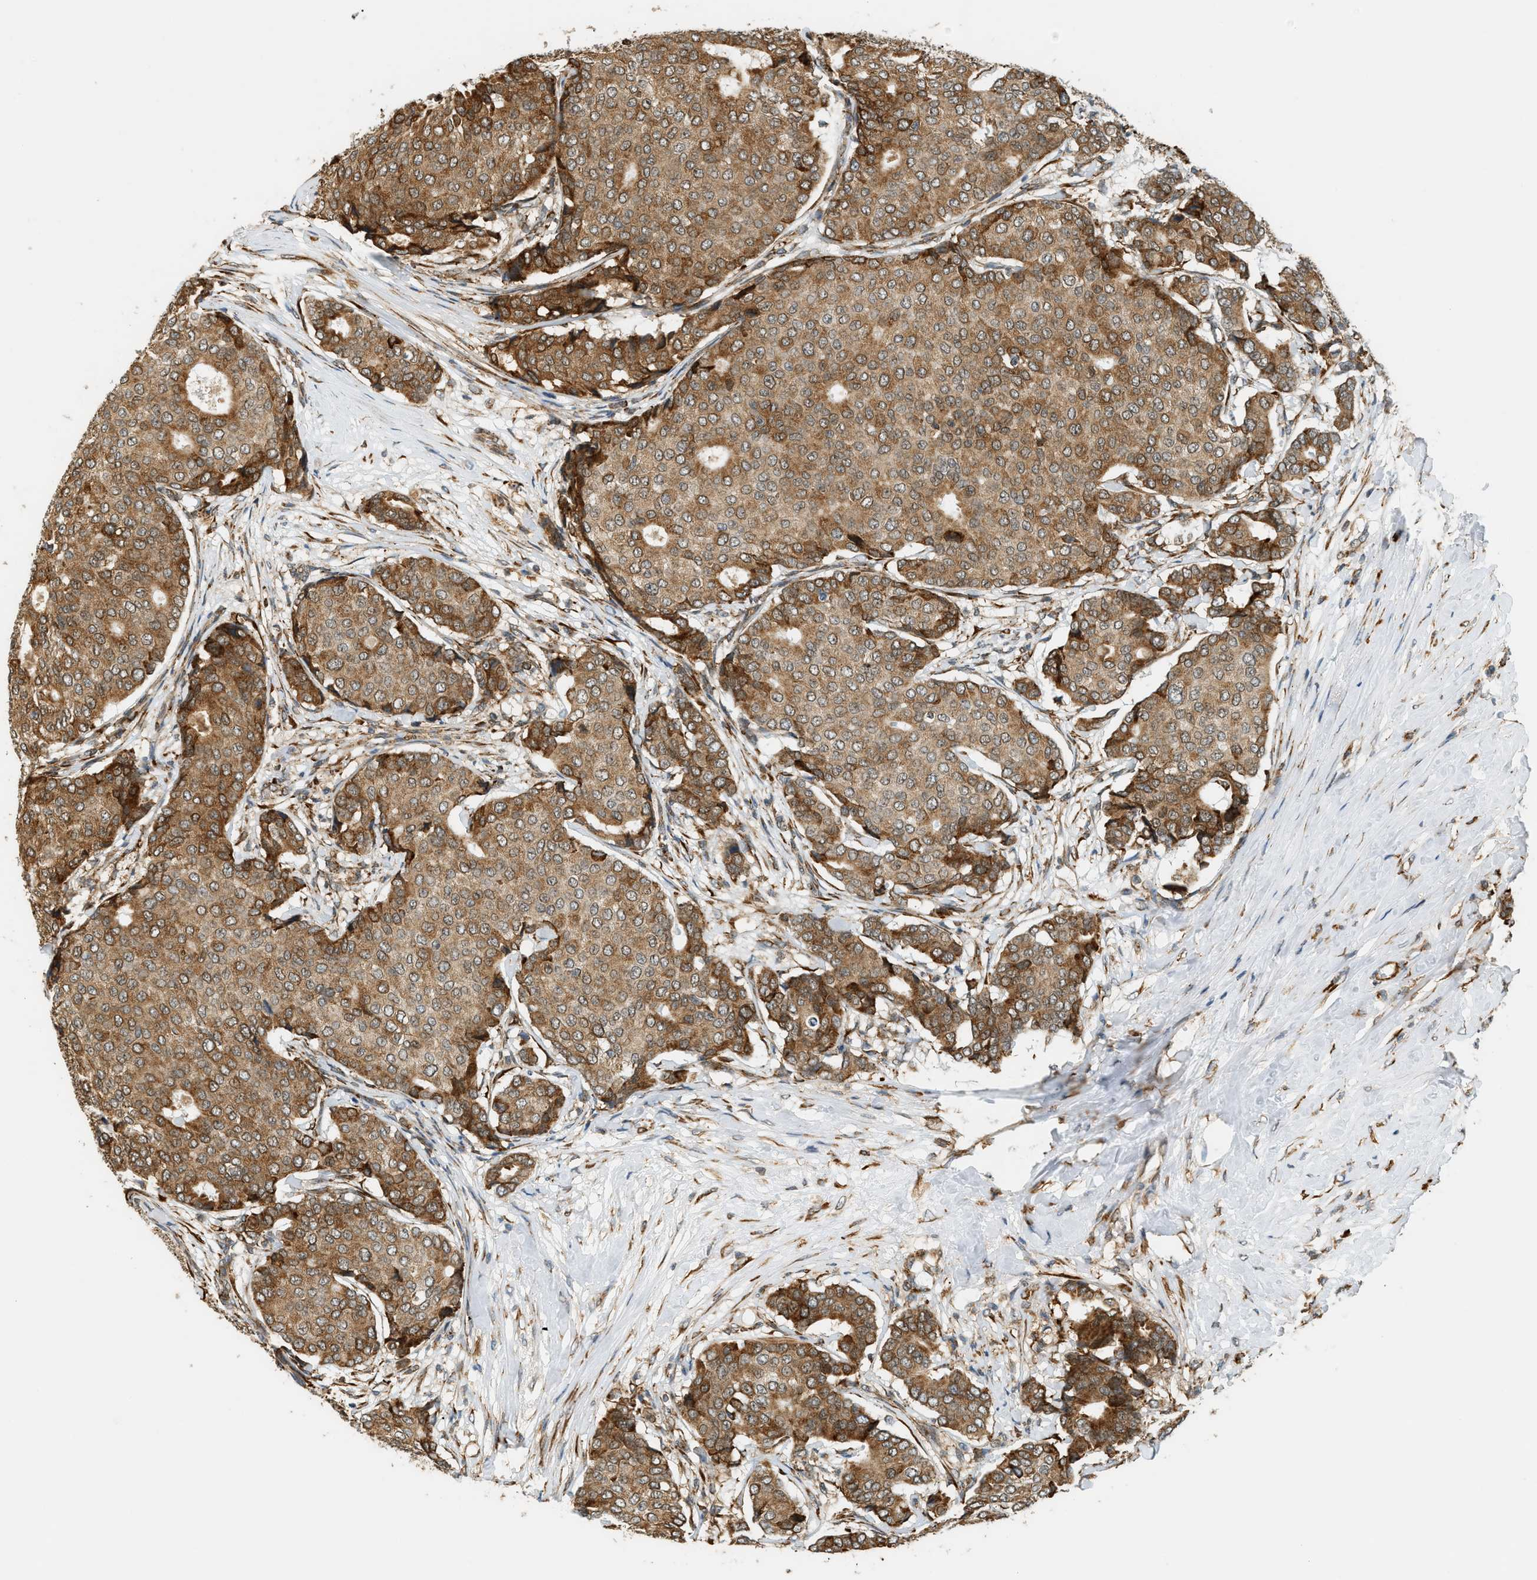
{"staining": {"intensity": "strong", "quantity": ">75%", "location": "cytoplasmic/membranous"}, "tissue": "breast cancer", "cell_type": "Tumor cells", "image_type": "cancer", "snomed": [{"axis": "morphology", "description": "Duct carcinoma"}, {"axis": "topography", "description": "Breast"}], "caption": "High-power microscopy captured an IHC image of breast cancer, revealing strong cytoplasmic/membranous expression in approximately >75% of tumor cells. The protein is shown in brown color, while the nuclei are stained blue.", "gene": "SEMA4D", "patient": {"sex": "female", "age": 75}}